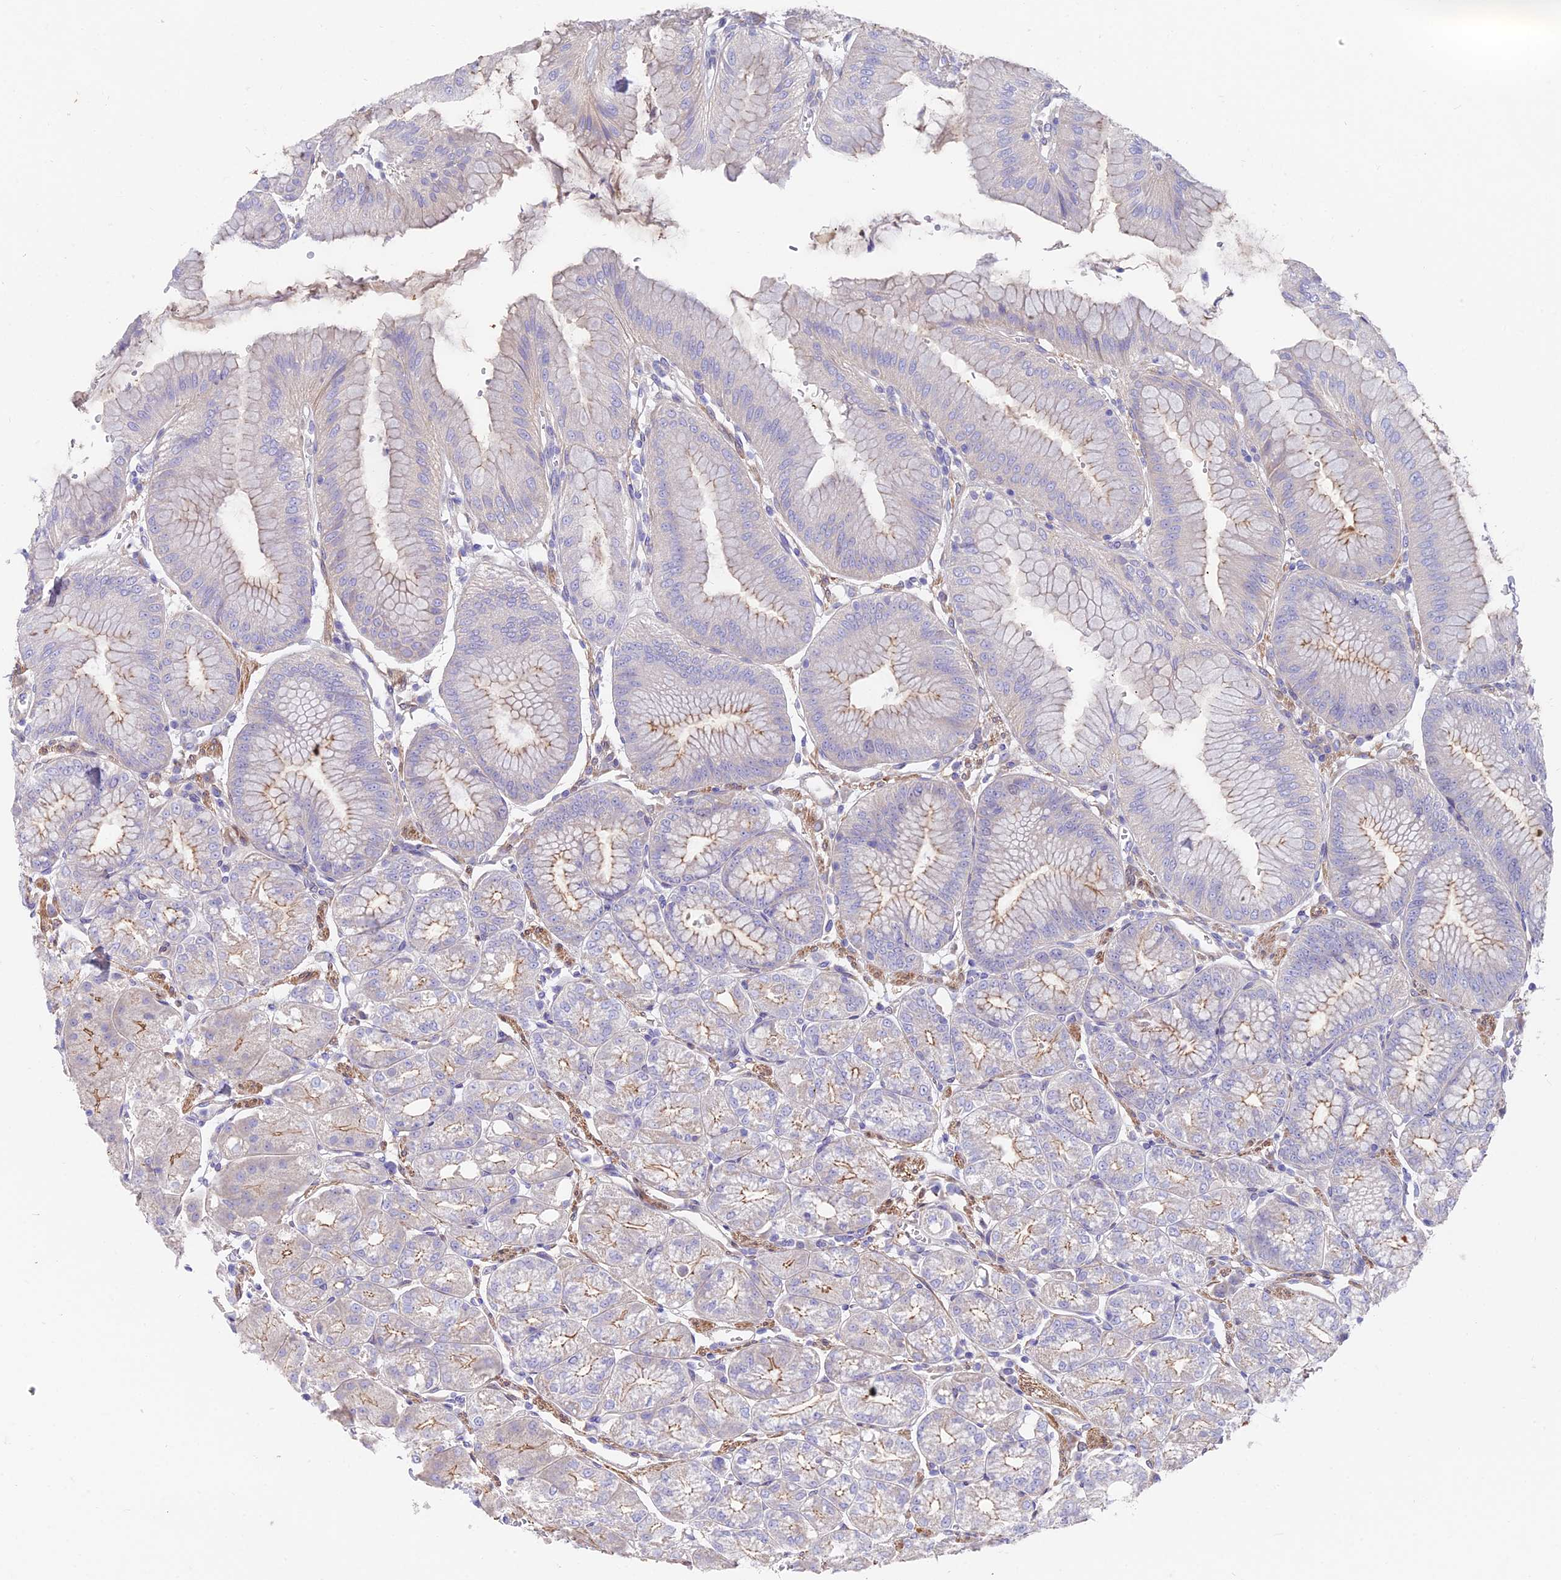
{"staining": {"intensity": "moderate", "quantity": "<25%", "location": "cytoplasmic/membranous"}, "tissue": "stomach", "cell_type": "Glandular cells", "image_type": "normal", "snomed": [{"axis": "morphology", "description": "Normal tissue, NOS"}, {"axis": "topography", "description": "Stomach, lower"}], "caption": "Brown immunohistochemical staining in normal stomach exhibits moderate cytoplasmic/membranous expression in approximately <25% of glandular cells.", "gene": "FAM168B", "patient": {"sex": "male", "age": 71}}